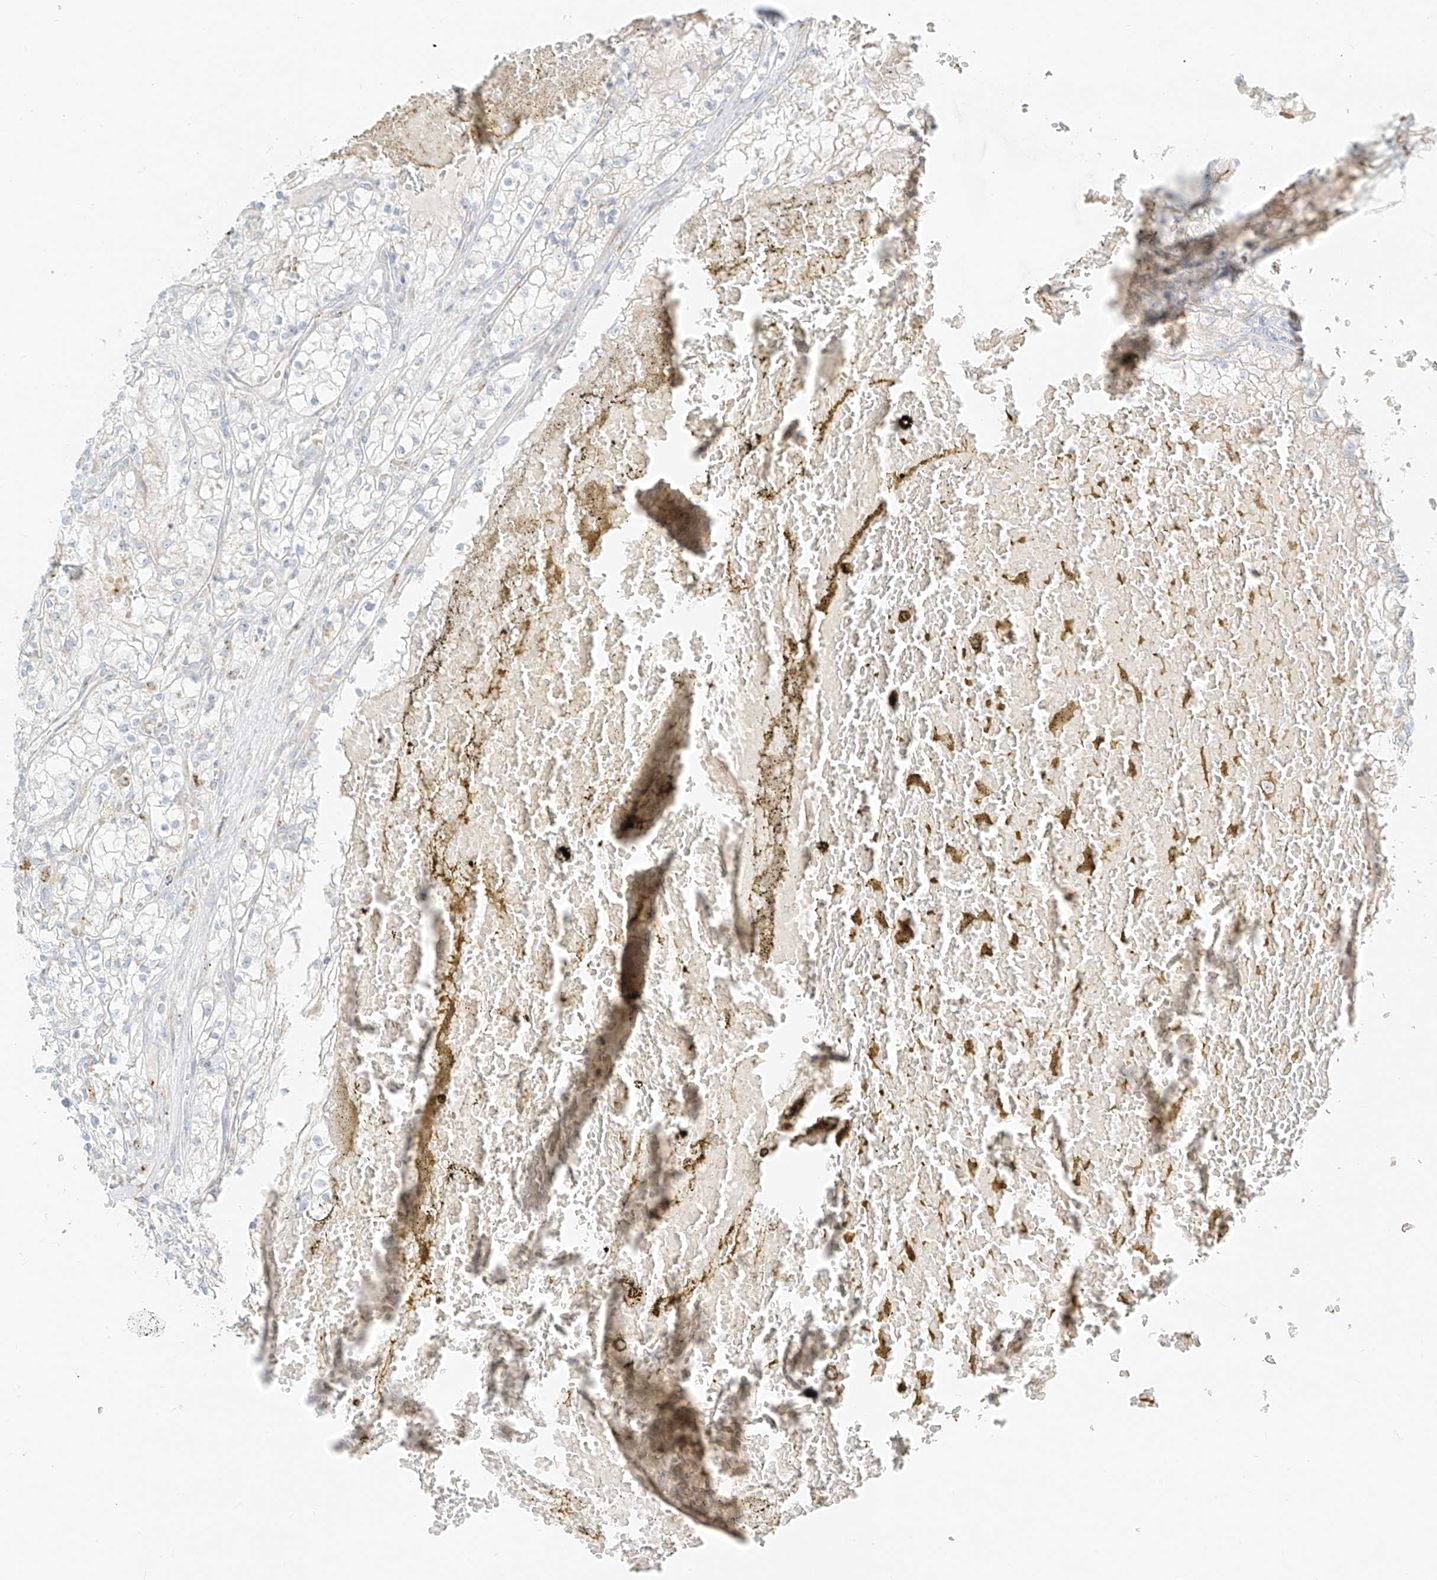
{"staining": {"intensity": "negative", "quantity": "none", "location": "none"}, "tissue": "renal cancer", "cell_type": "Tumor cells", "image_type": "cancer", "snomed": [{"axis": "morphology", "description": "Normal tissue, NOS"}, {"axis": "morphology", "description": "Adenocarcinoma, NOS"}, {"axis": "topography", "description": "Kidney"}], "caption": "Photomicrograph shows no significant protein expression in tumor cells of renal adenocarcinoma.", "gene": "TMEM87B", "patient": {"sex": "male", "age": 68}}